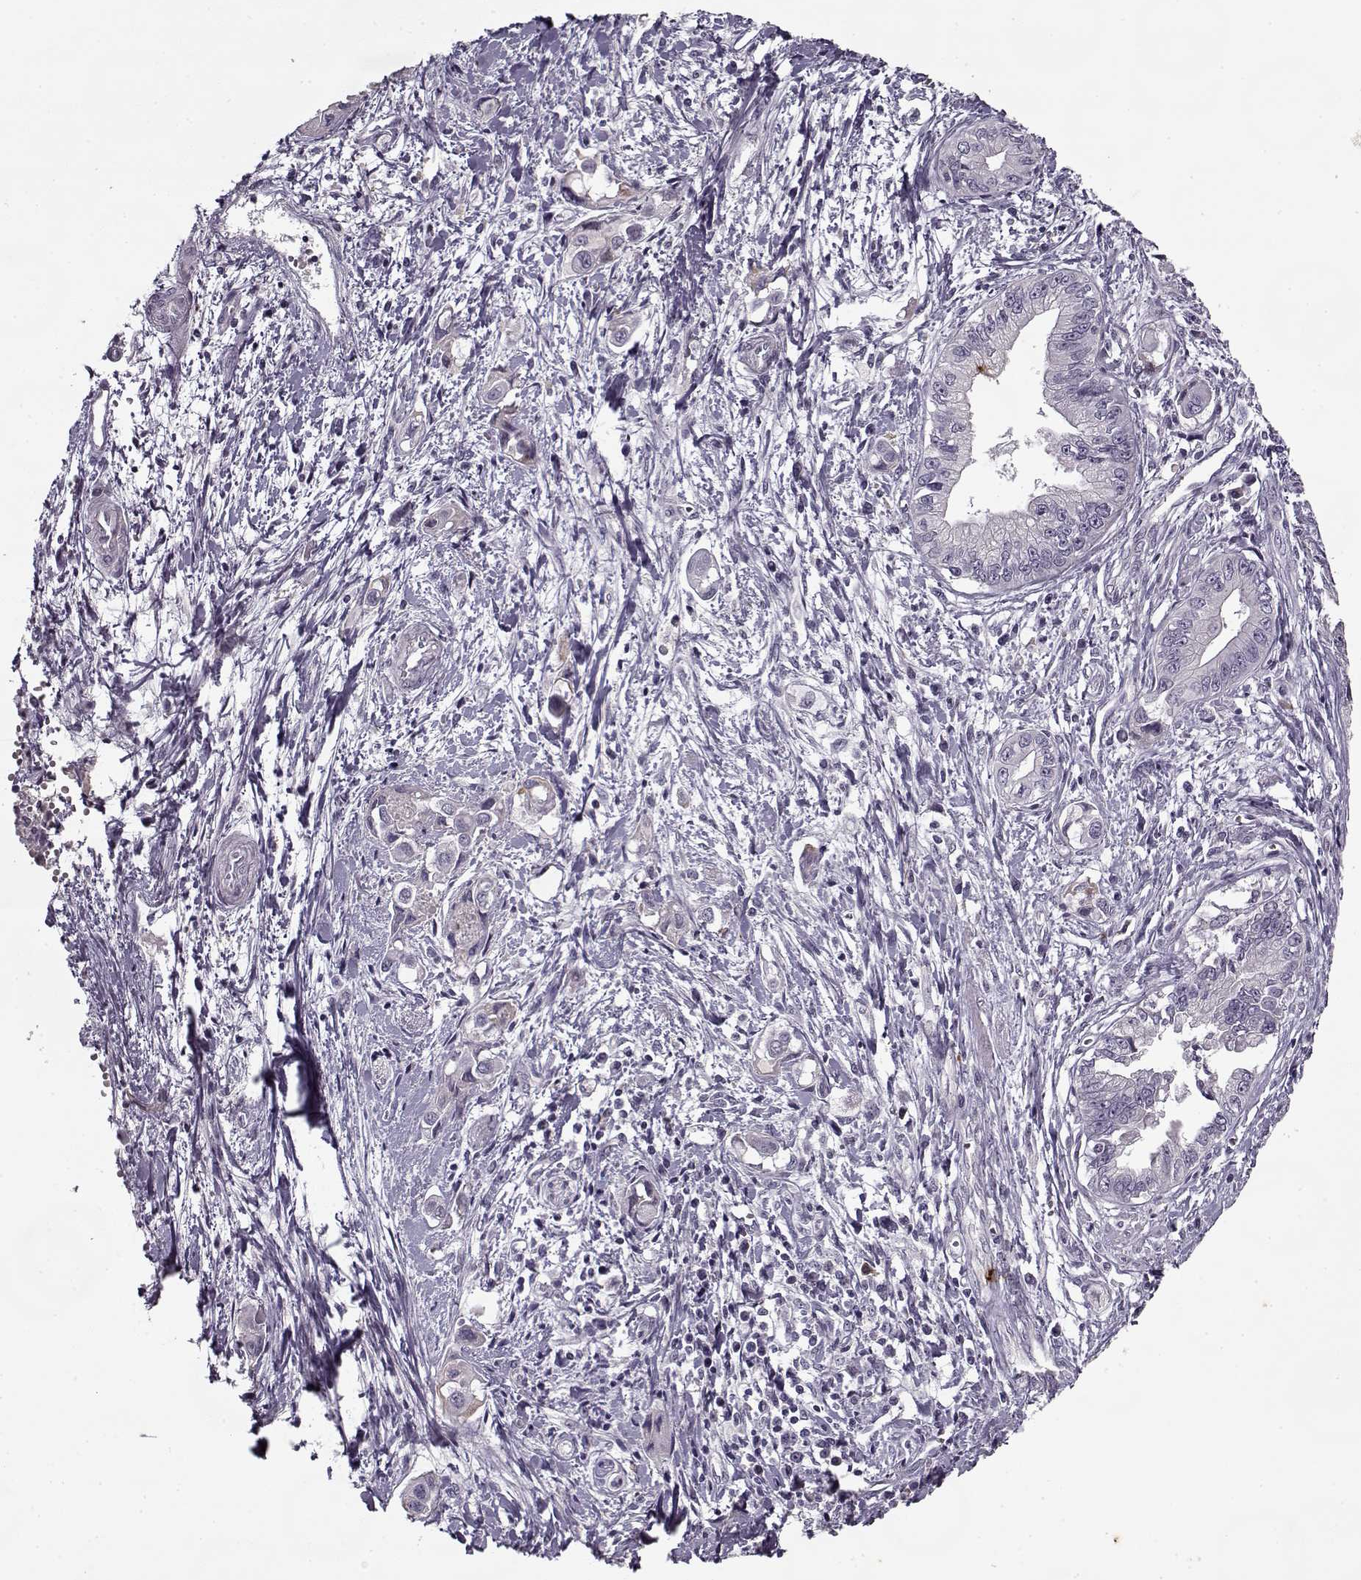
{"staining": {"intensity": "negative", "quantity": "none", "location": "none"}, "tissue": "pancreatic cancer", "cell_type": "Tumor cells", "image_type": "cancer", "snomed": [{"axis": "morphology", "description": "Adenocarcinoma, NOS"}, {"axis": "topography", "description": "Pancreas"}], "caption": "Immunohistochemical staining of human pancreatic cancer shows no significant positivity in tumor cells.", "gene": "KRT9", "patient": {"sex": "male", "age": 60}}